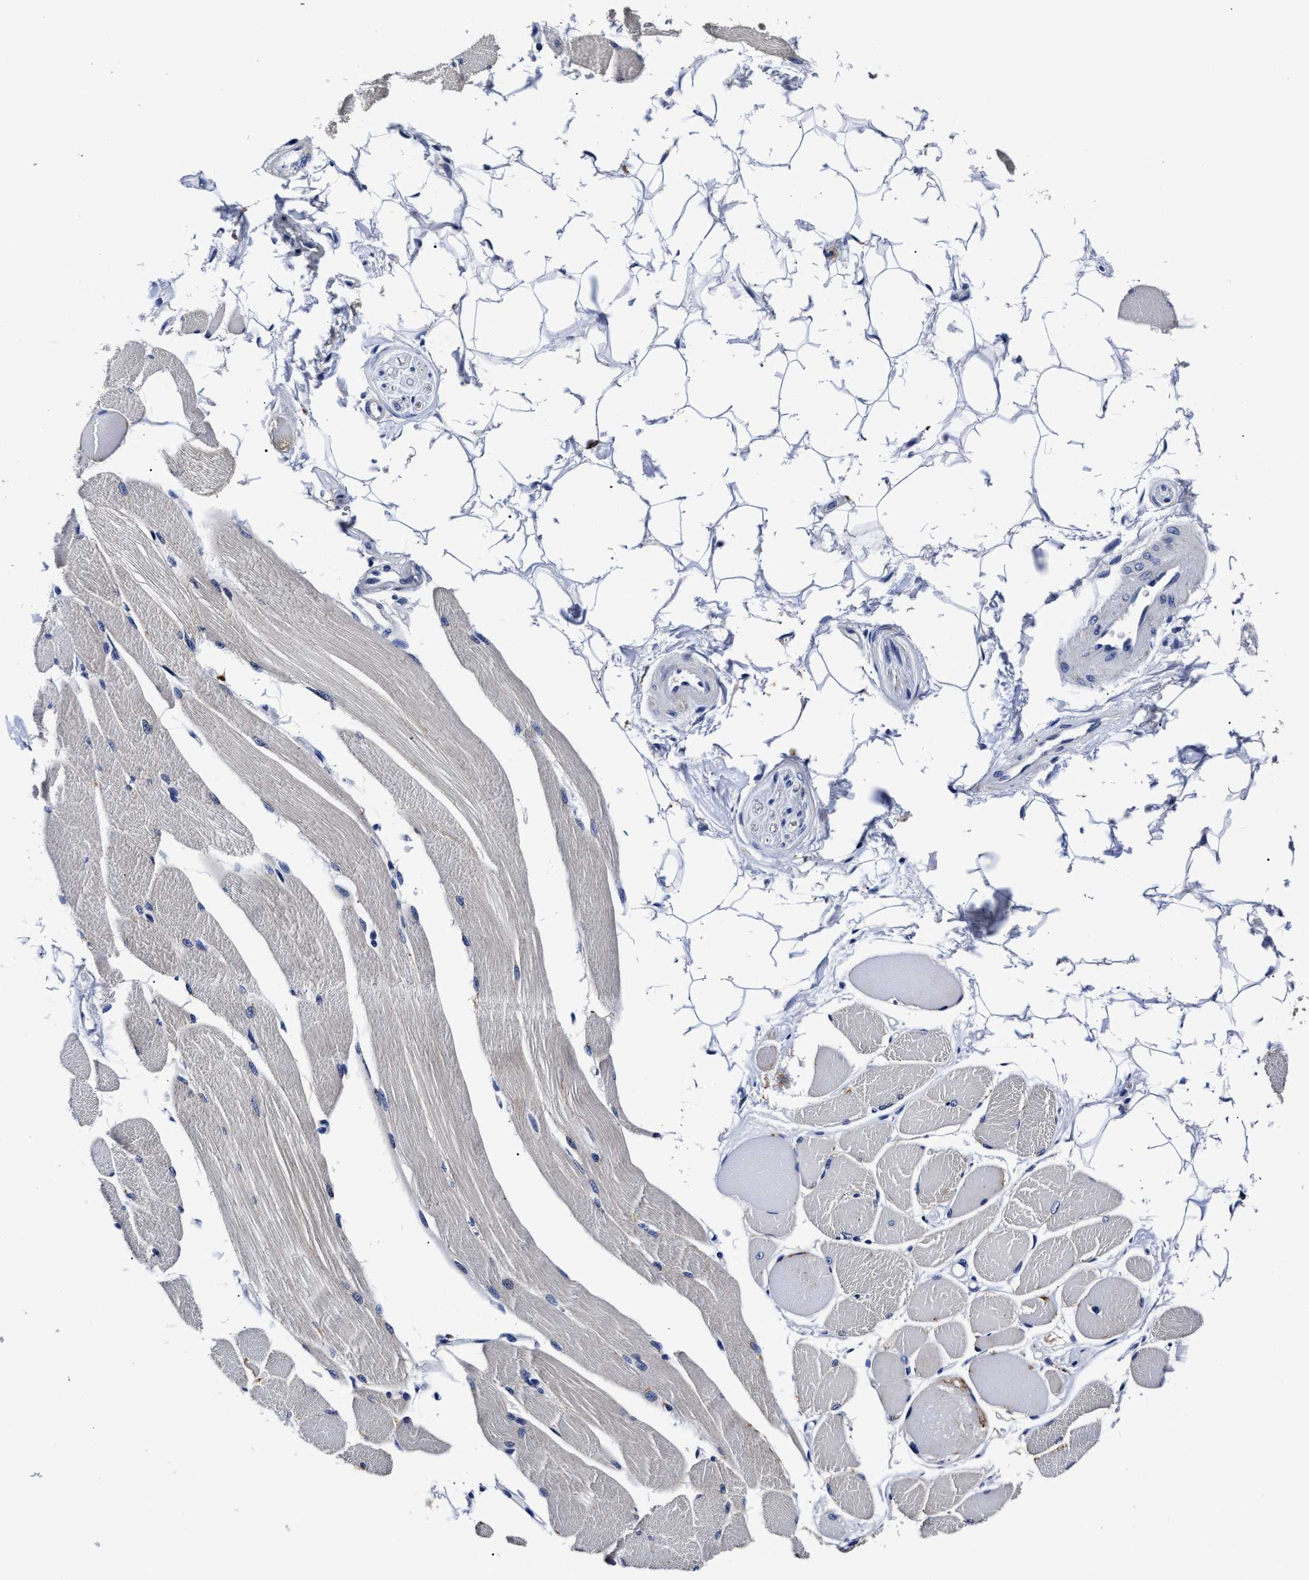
{"staining": {"intensity": "weak", "quantity": "<25%", "location": "cytoplasmic/membranous"}, "tissue": "skeletal muscle", "cell_type": "Myocytes", "image_type": "normal", "snomed": [{"axis": "morphology", "description": "Normal tissue, NOS"}, {"axis": "topography", "description": "Skeletal muscle"}, {"axis": "topography", "description": "Peripheral nerve tissue"}], "caption": "IHC photomicrograph of unremarkable skeletal muscle stained for a protein (brown), which displays no staining in myocytes. The staining was performed using DAB (3,3'-diaminobenzidine) to visualize the protein expression in brown, while the nuclei were stained in blue with hematoxylin (Magnification: 20x).", "gene": "OLFML2A", "patient": {"sex": "female", "age": 84}}